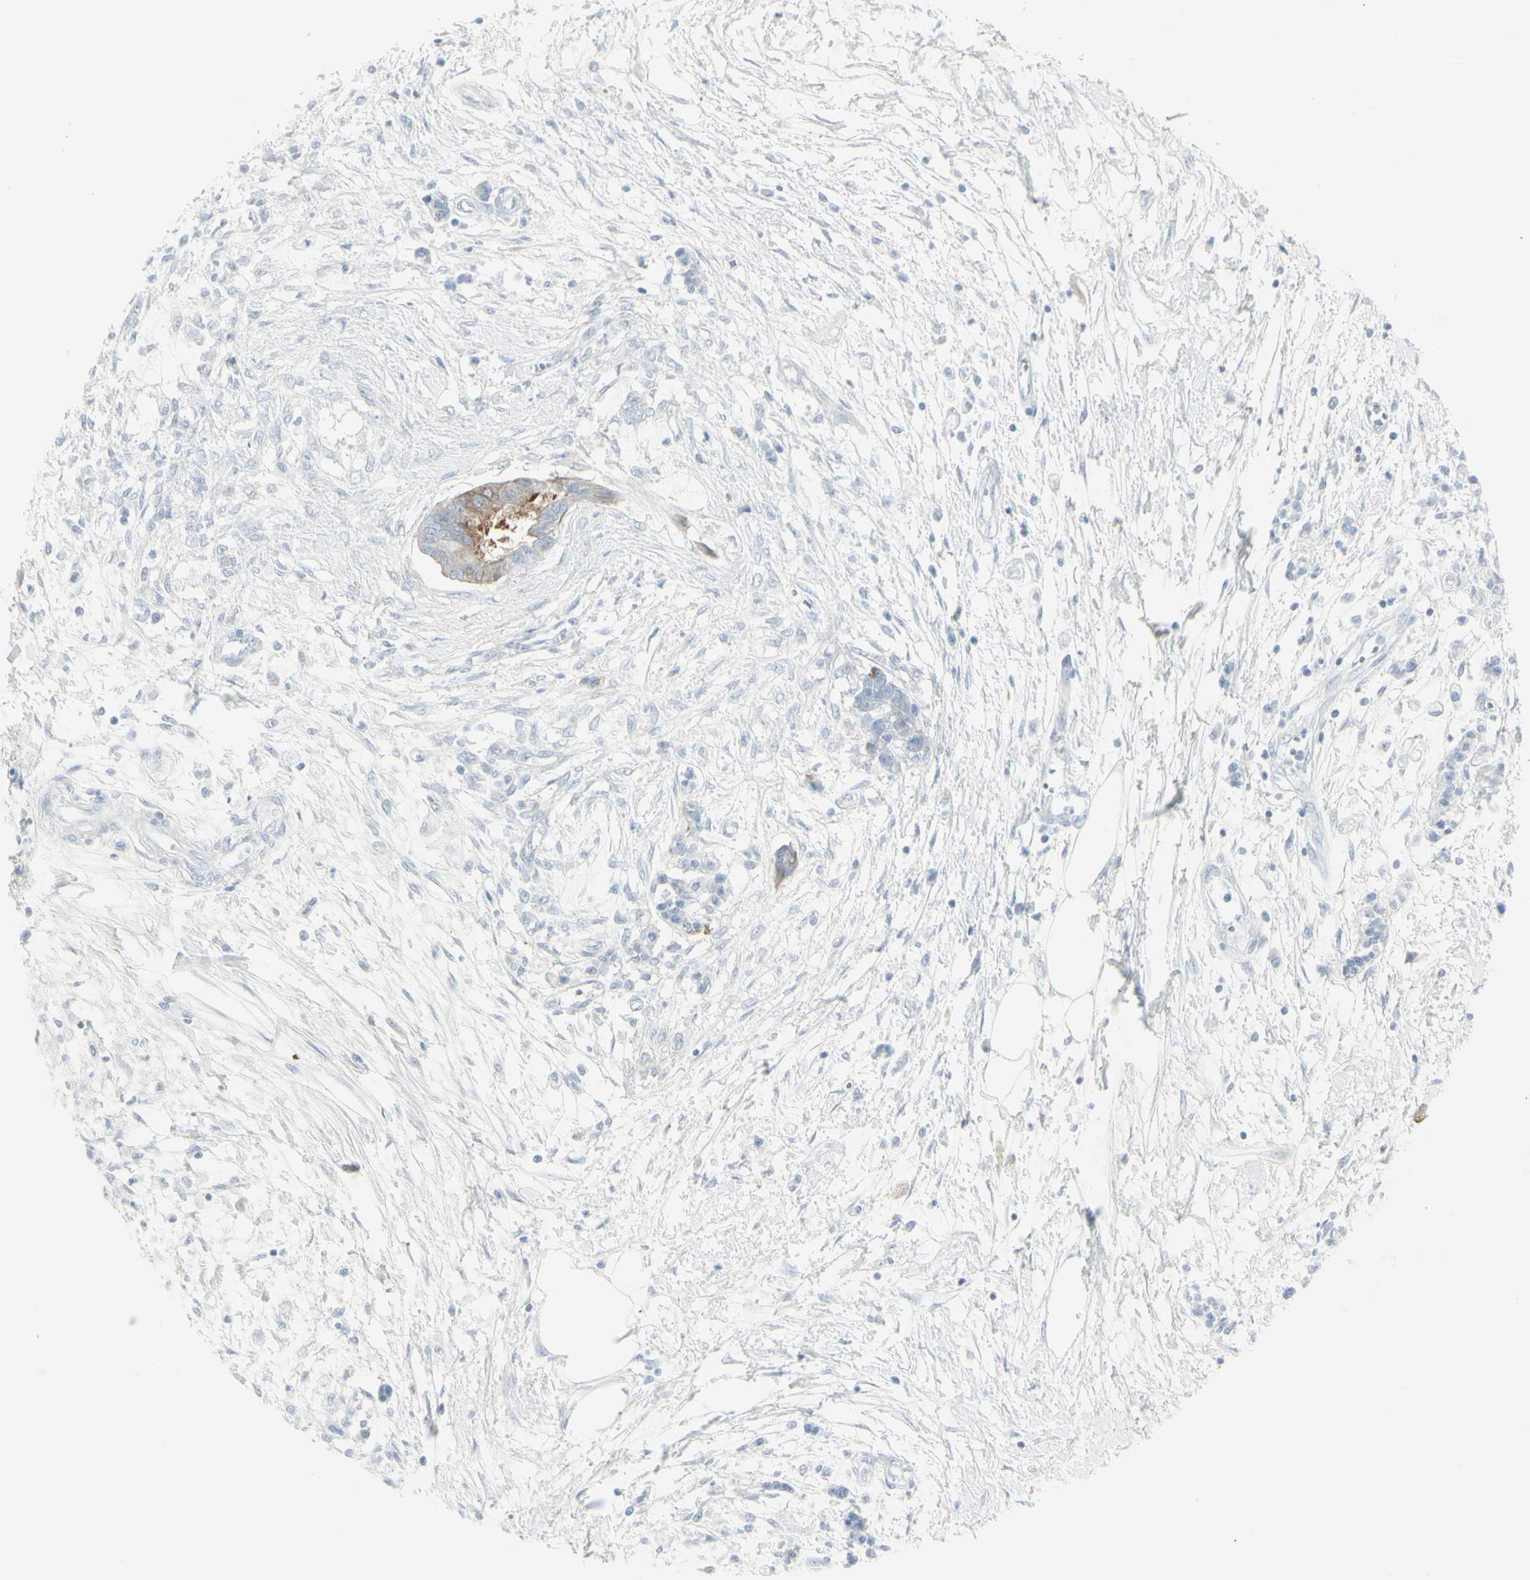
{"staining": {"intensity": "weak", "quantity": "<25%", "location": "cytoplasmic/membranous"}, "tissue": "pancreatic cancer", "cell_type": "Tumor cells", "image_type": "cancer", "snomed": [{"axis": "morphology", "description": "Adenocarcinoma, NOS"}, {"axis": "topography", "description": "Pancreas"}], "caption": "Tumor cells are negative for brown protein staining in adenocarcinoma (pancreatic).", "gene": "ENSG00000198211", "patient": {"sex": "male", "age": 56}}